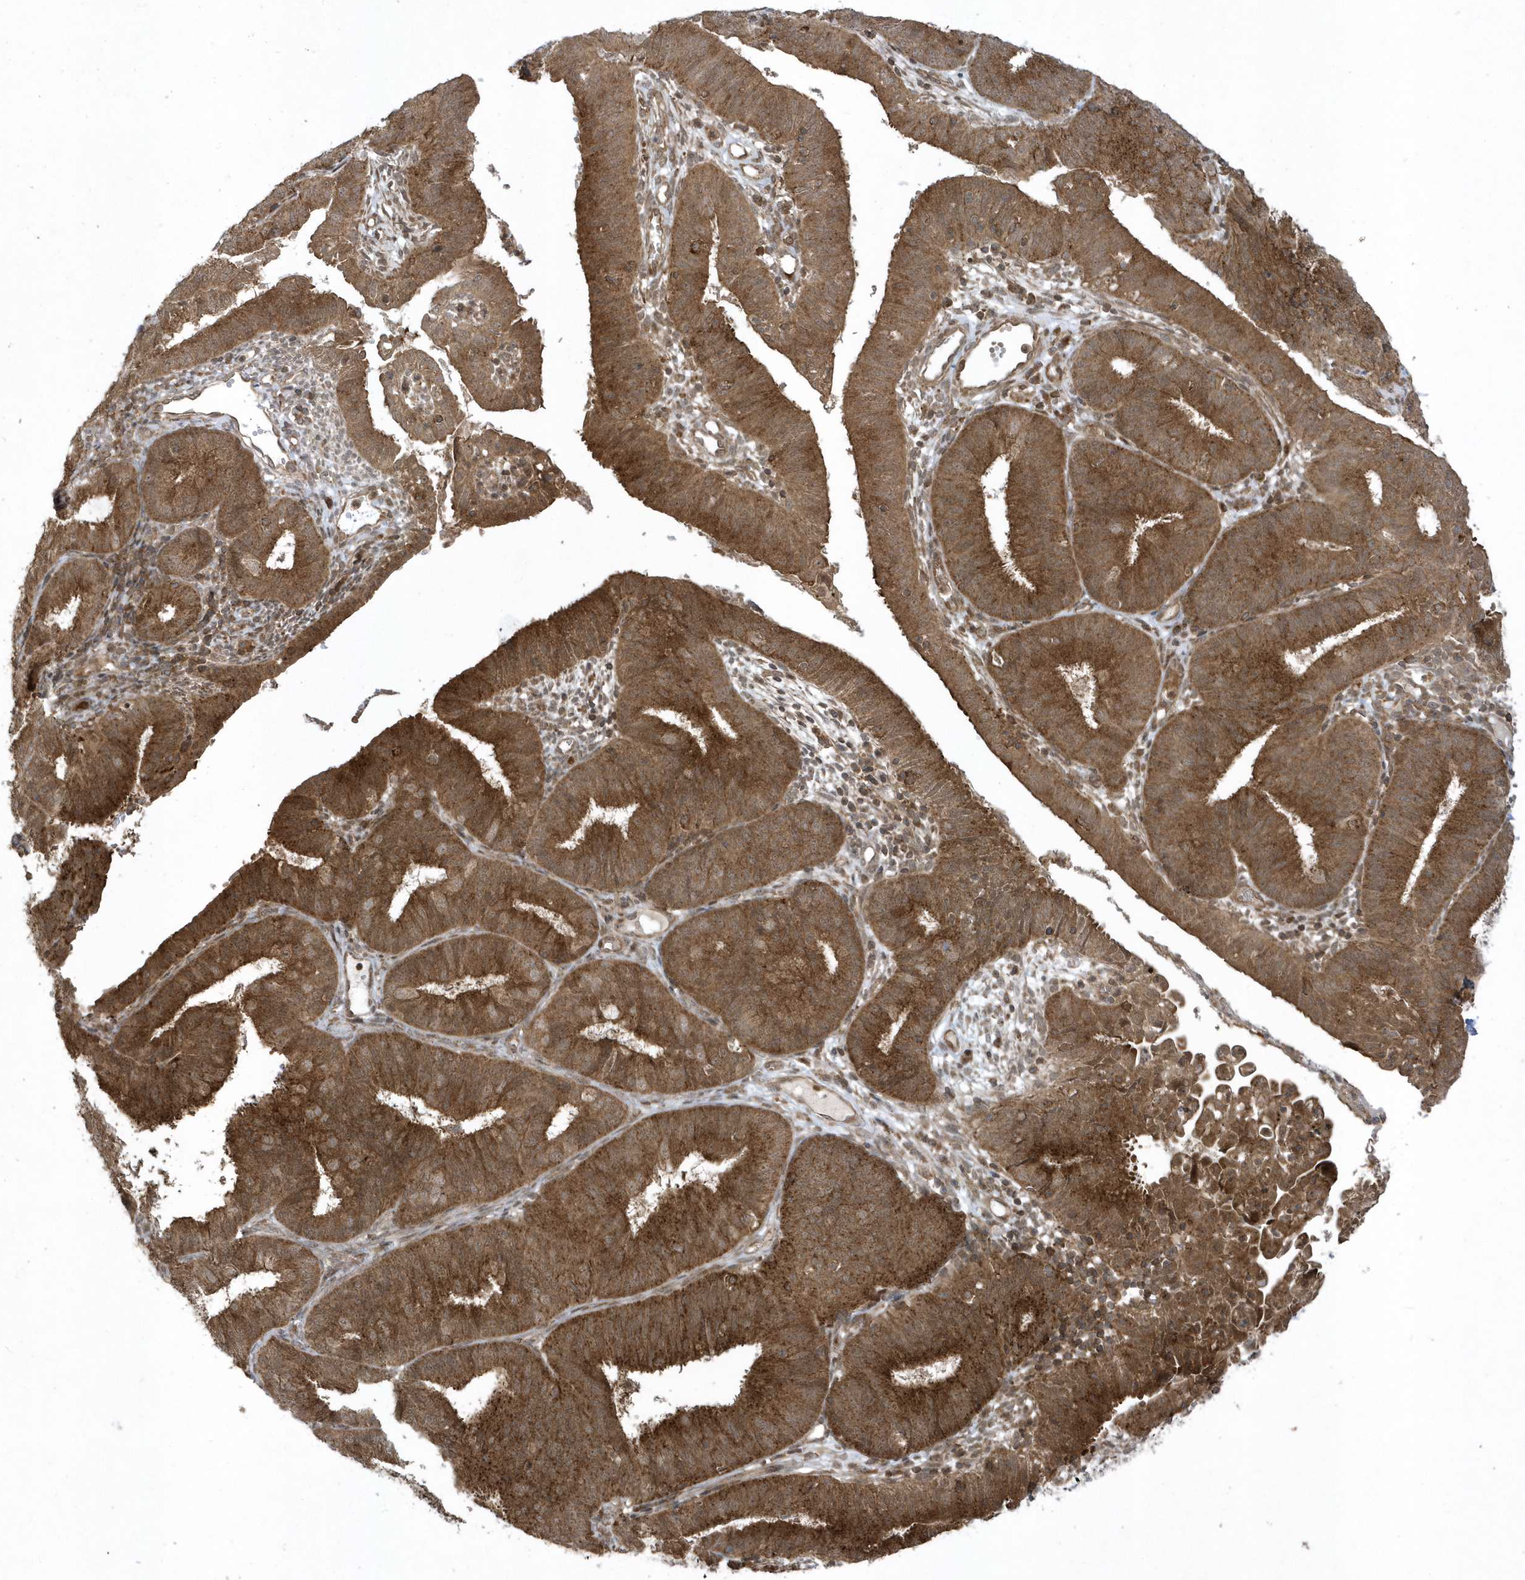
{"staining": {"intensity": "strong", "quantity": ">75%", "location": "cytoplasmic/membranous"}, "tissue": "endometrial cancer", "cell_type": "Tumor cells", "image_type": "cancer", "snomed": [{"axis": "morphology", "description": "Adenocarcinoma, NOS"}, {"axis": "topography", "description": "Endometrium"}], "caption": "Endometrial adenocarcinoma stained with DAB immunohistochemistry shows high levels of strong cytoplasmic/membranous positivity in about >75% of tumor cells. The staining is performed using DAB brown chromogen to label protein expression. The nuclei are counter-stained blue using hematoxylin.", "gene": "STAMBP", "patient": {"sex": "female", "age": 51}}